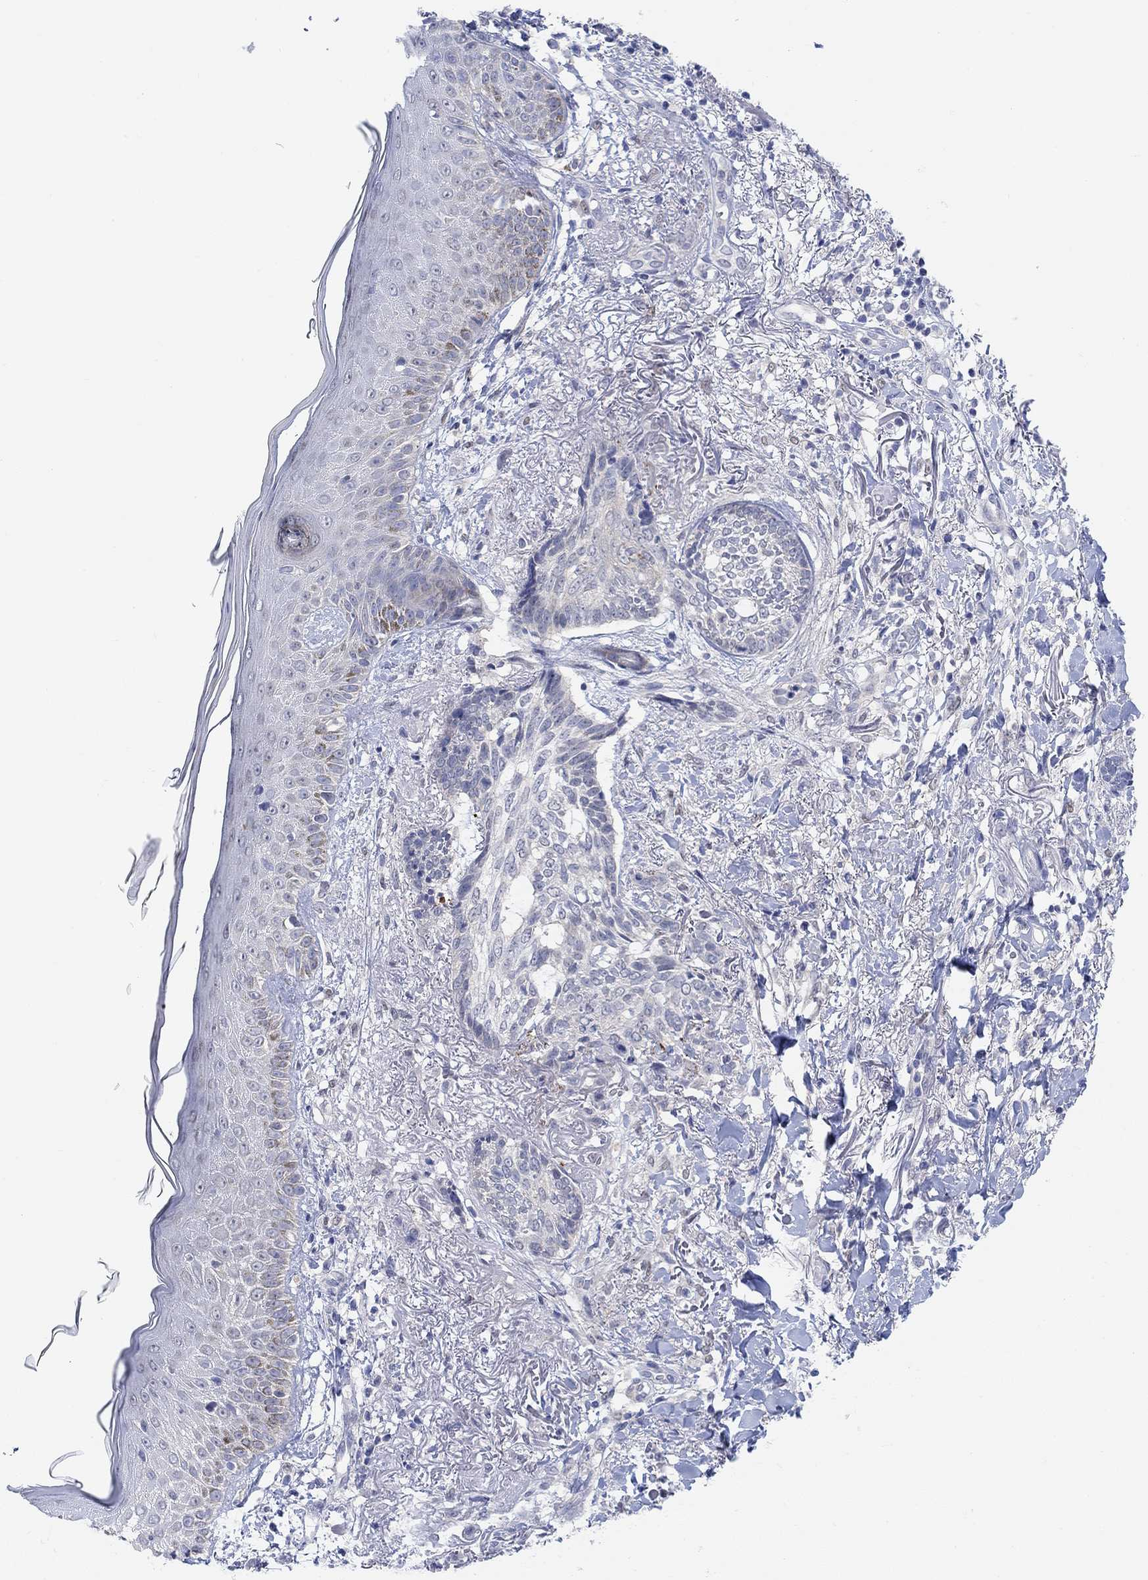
{"staining": {"intensity": "negative", "quantity": "none", "location": "none"}, "tissue": "skin cancer", "cell_type": "Tumor cells", "image_type": "cancer", "snomed": [{"axis": "morphology", "description": "Normal tissue, NOS"}, {"axis": "morphology", "description": "Basal cell carcinoma"}, {"axis": "topography", "description": "Skin"}], "caption": "High power microscopy image of an immunohistochemistry (IHC) image of skin cancer (basal cell carcinoma), revealing no significant staining in tumor cells.", "gene": "RIMS1", "patient": {"sex": "male", "age": 84}}